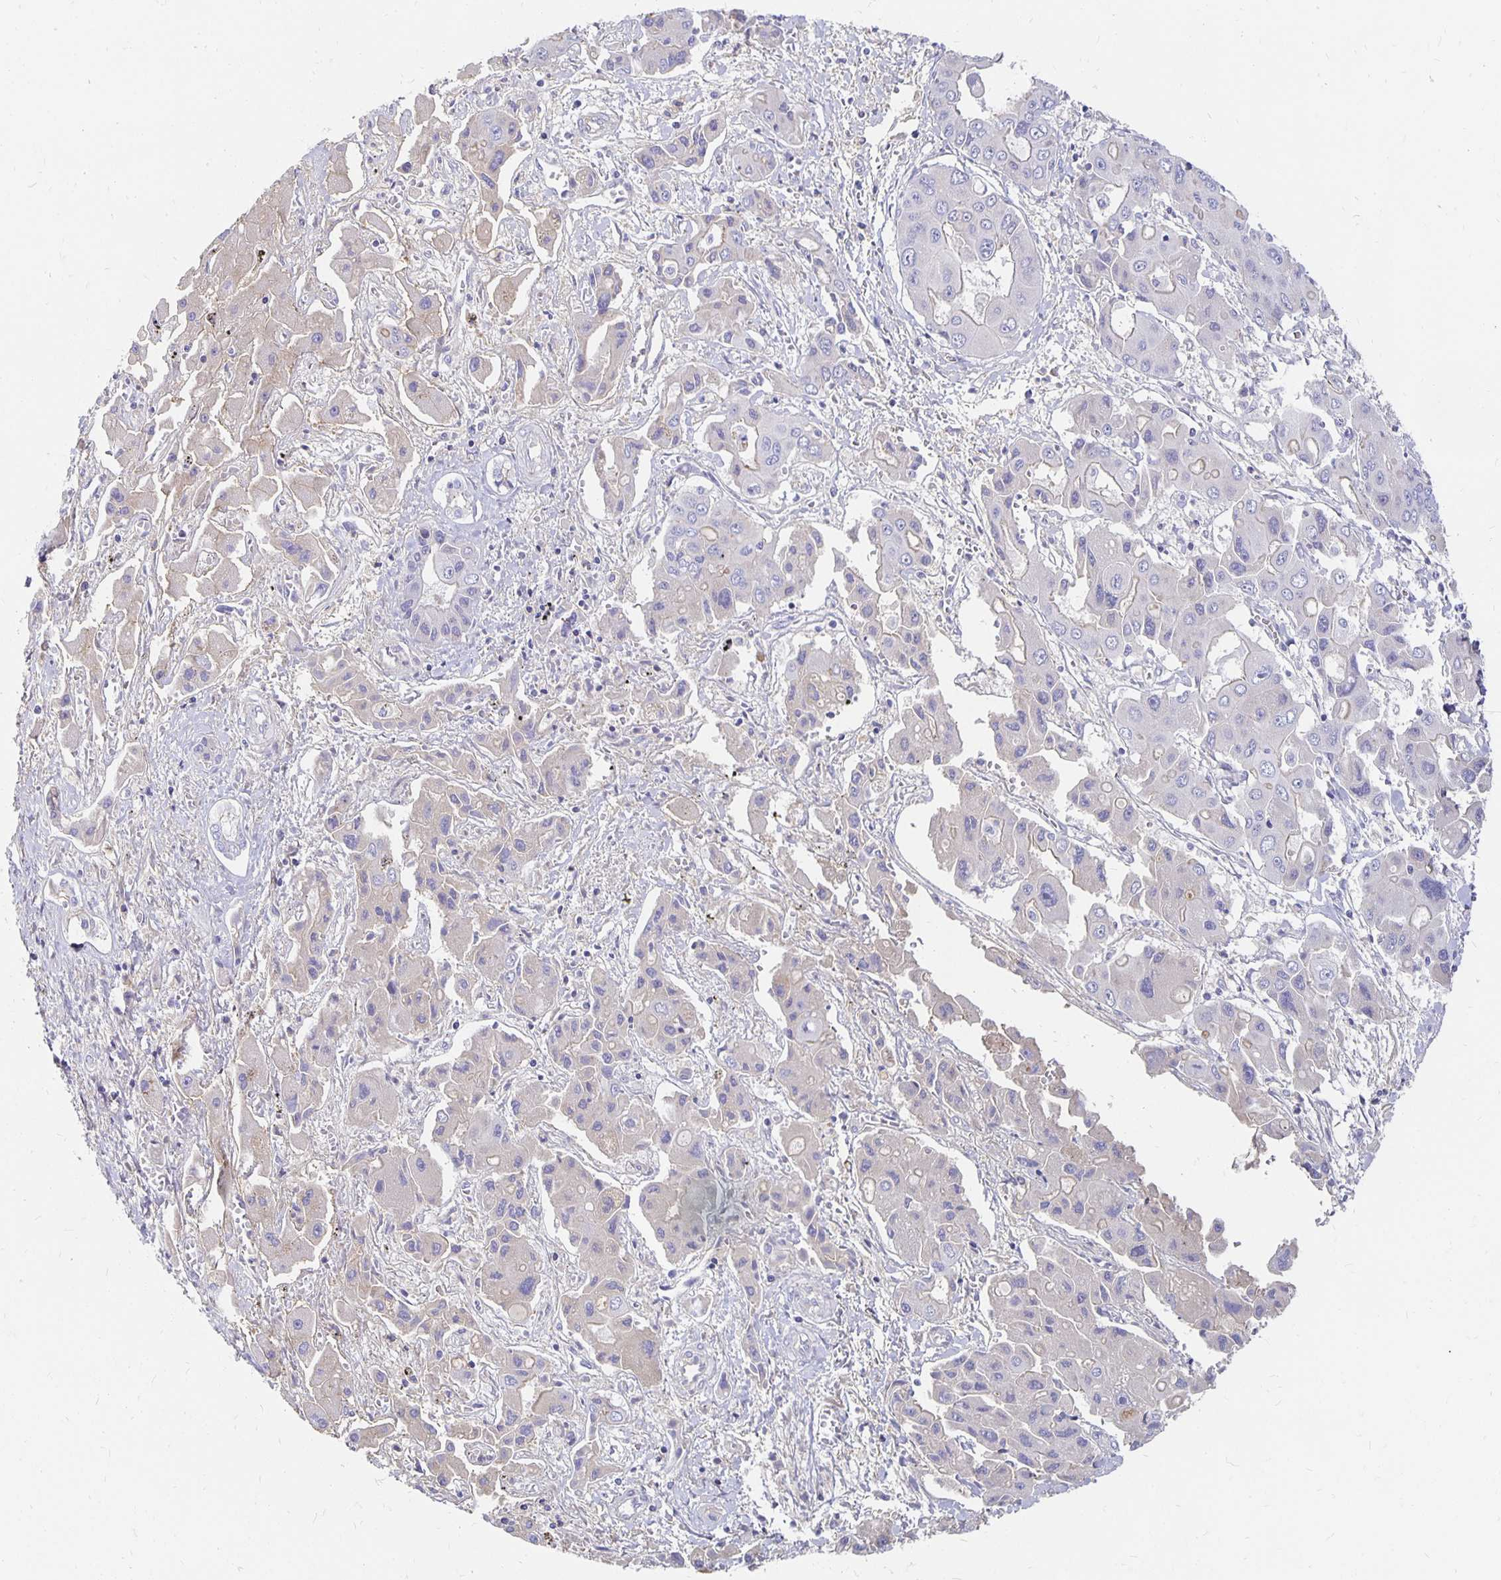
{"staining": {"intensity": "negative", "quantity": "none", "location": "none"}, "tissue": "liver cancer", "cell_type": "Tumor cells", "image_type": "cancer", "snomed": [{"axis": "morphology", "description": "Cholangiocarcinoma"}, {"axis": "topography", "description": "Liver"}], "caption": "A histopathology image of liver cholangiocarcinoma stained for a protein exhibits no brown staining in tumor cells. Brightfield microscopy of immunohistochemistry stained with DAB (brown) and hematoxylin (blue), captured at high magnification.", "gene": "APOB", "patient": {"sex": "male", "age": 67}}